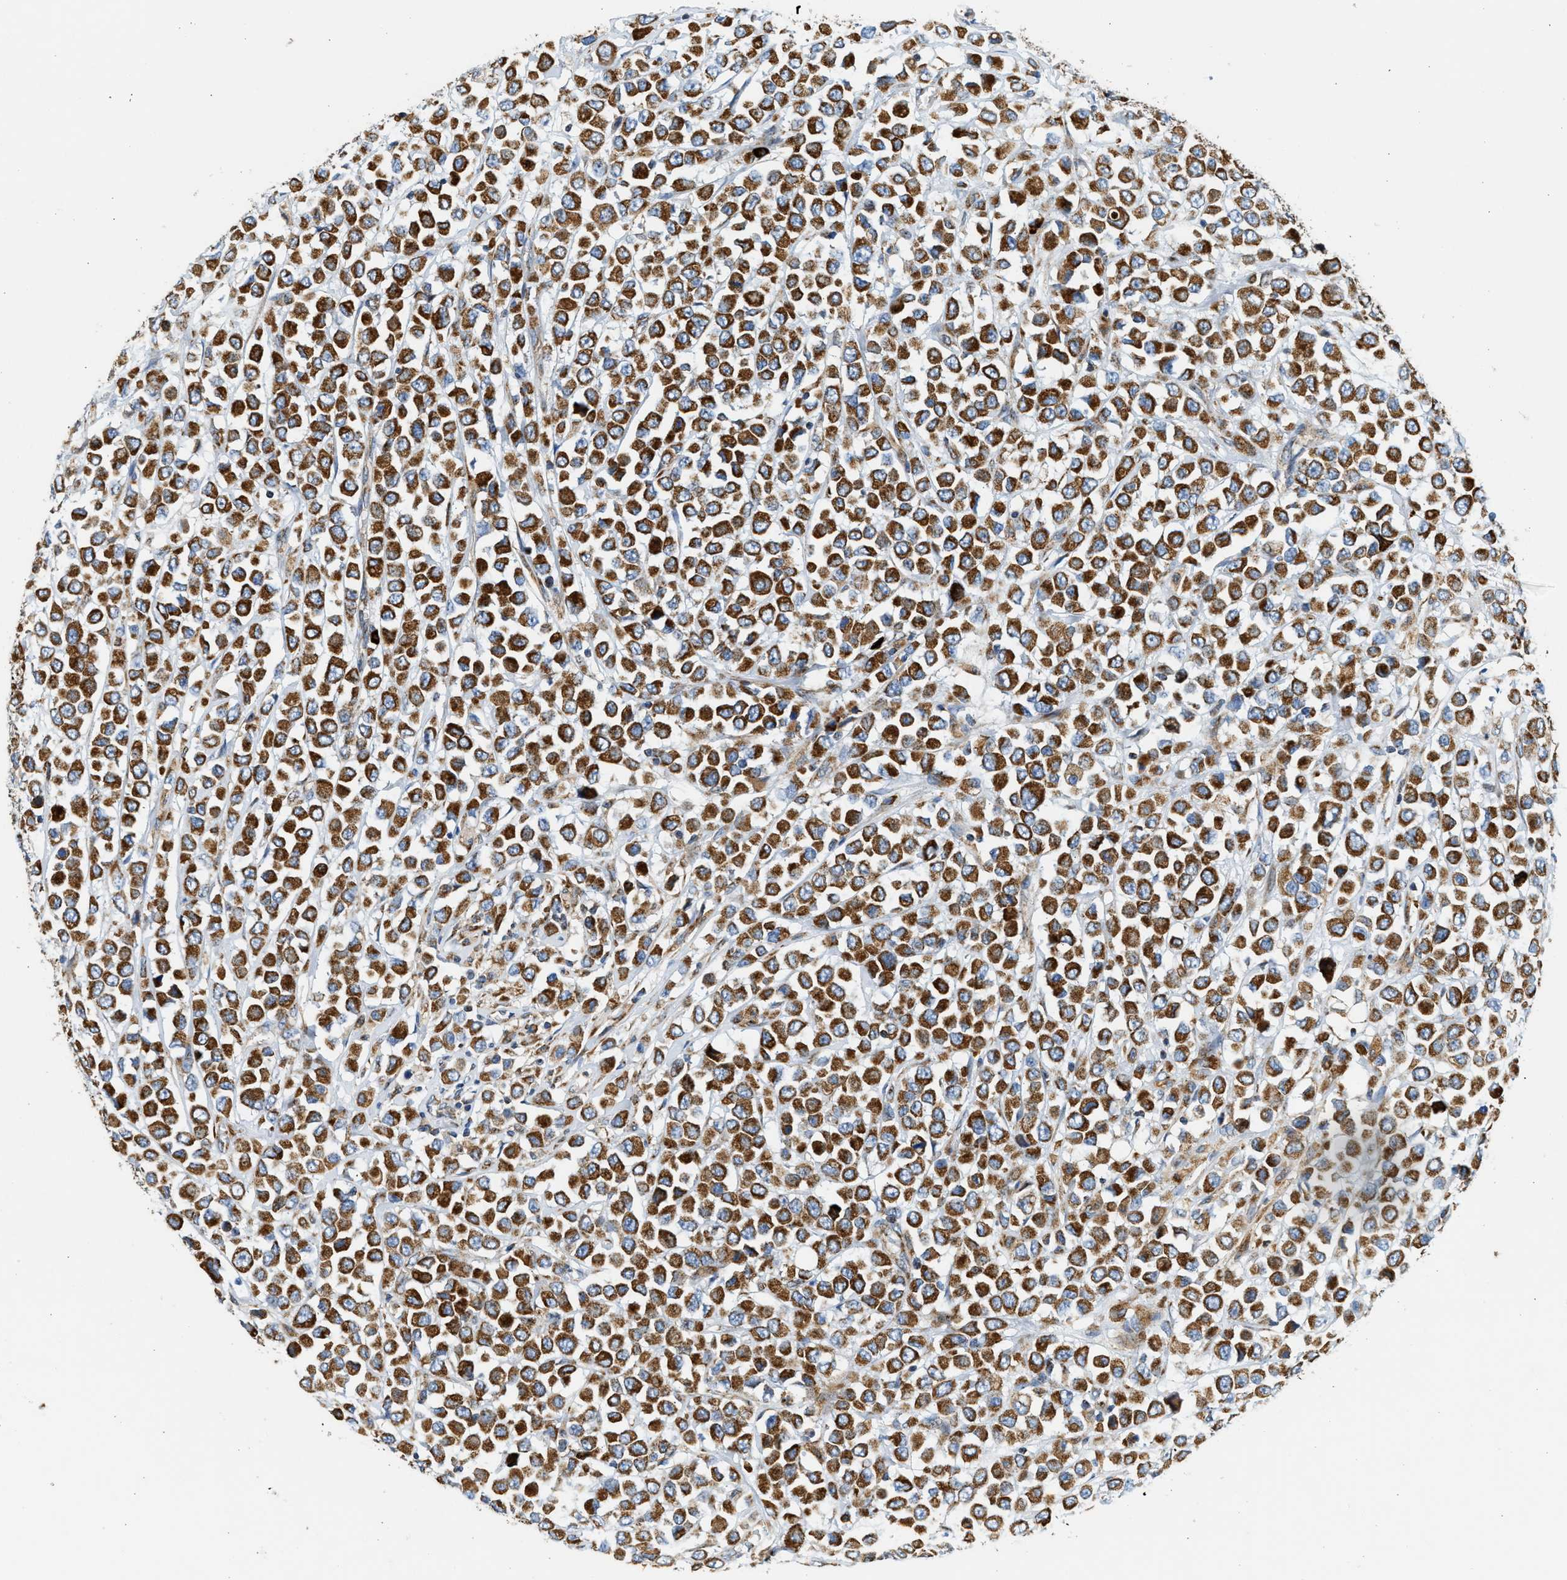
{"staining": {"intensity": "strong", "quantity": ">75%", "location": "cytoplasmic/membranous"}, "tissue": "breast cancer", "cell_type": "Tumor cells", "image_type": "cancer", "snomed": [{"axis": "morphology", "description": "Duct carcinoma"}, {"axis": "topography", "description": "Breast"}], "caption": "DAB (3,3'-diaminobenzidine) immunohistochemical staining of intraductal carcinoma (breast) shows strong cytoplasmic/membranous protein positivity in about >75% of tumor cells.", "gene": "KCNMB3", "patient": {"sex": "female", "age": 61}}